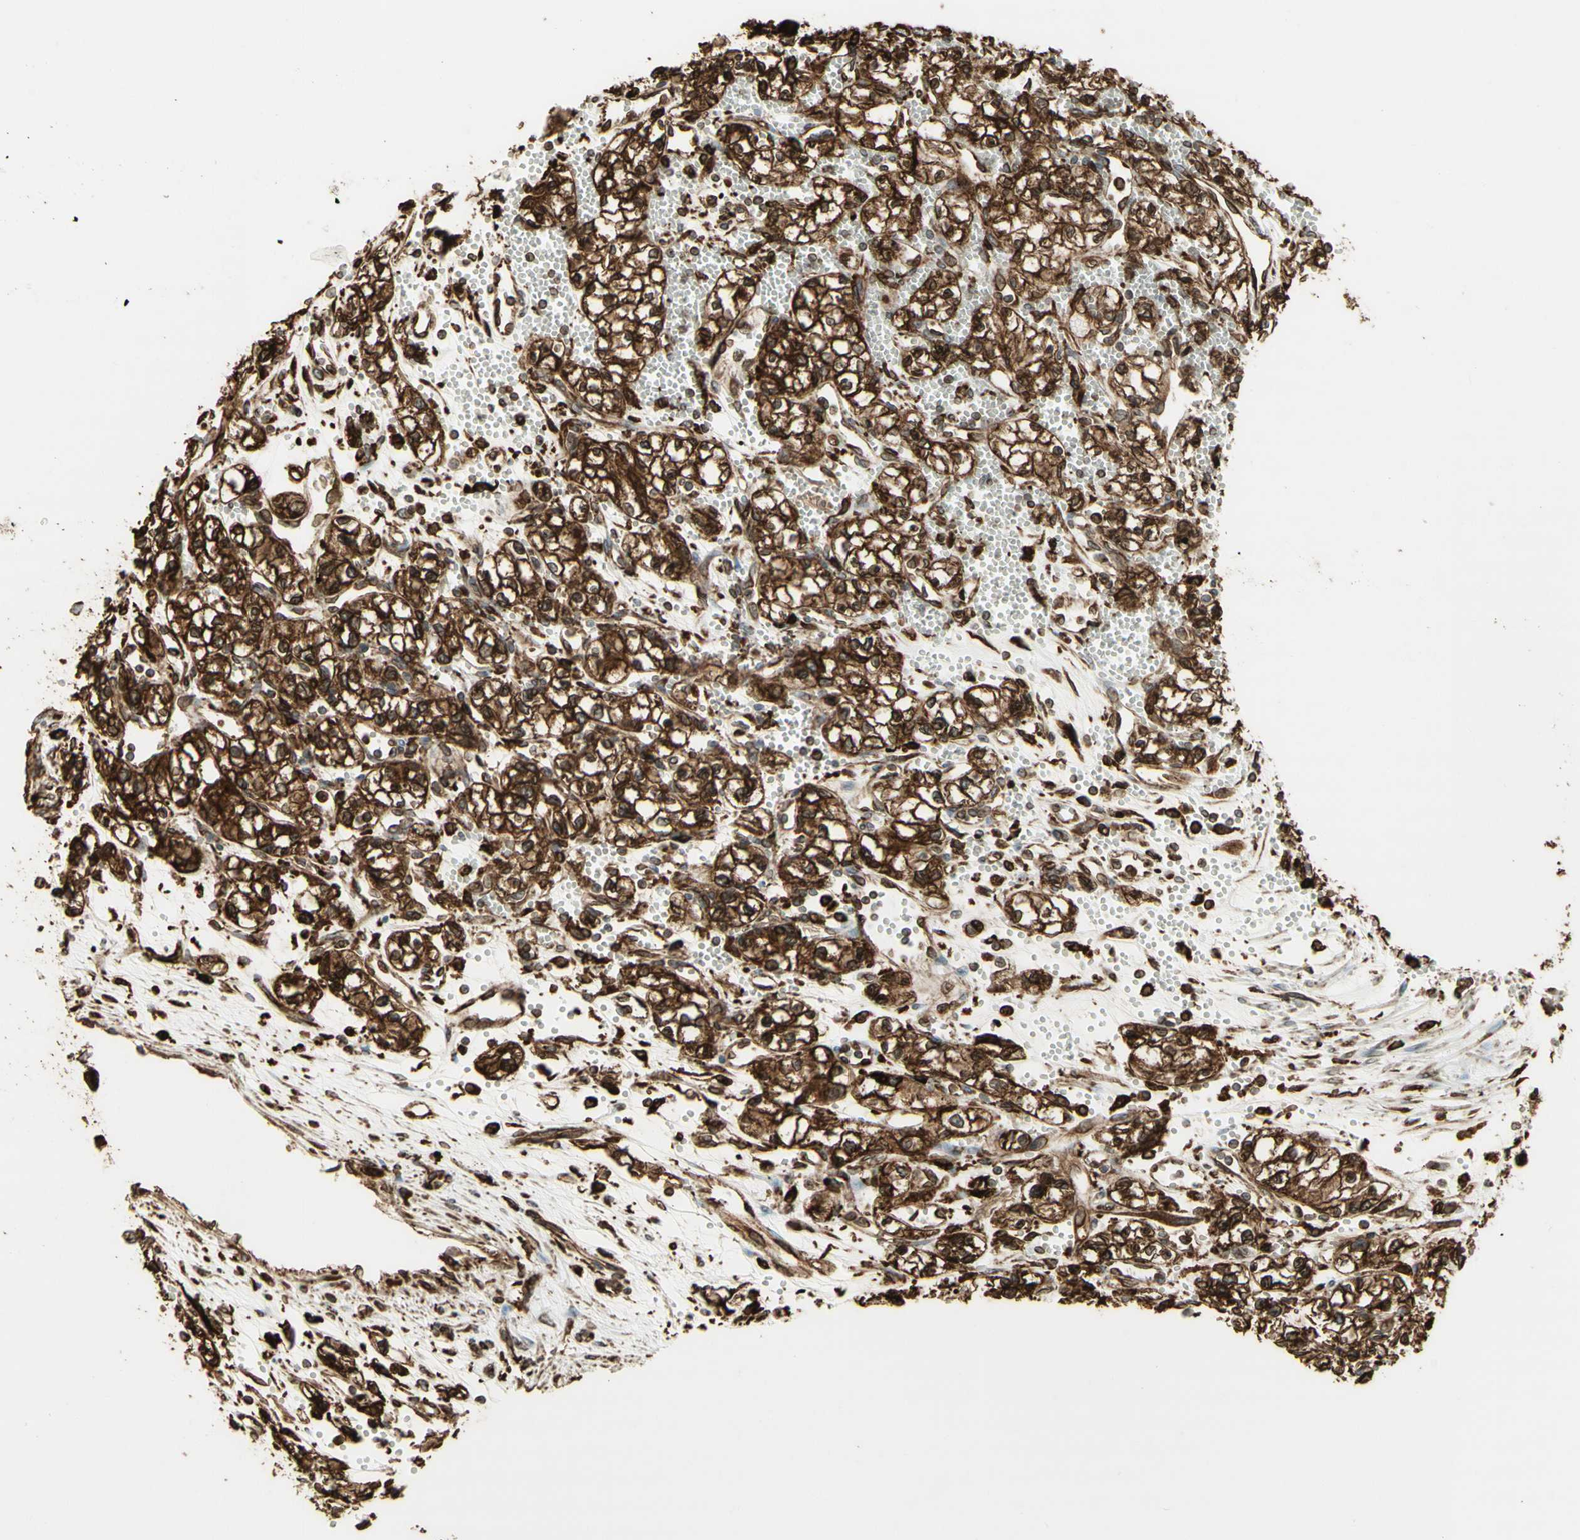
{"staining": {"intensity": "strong", "quantity": ">75%", "location": "cytoplasmic/membranous"}, "tissue": "renal cancer", "cell_type": "Tumor cells", "image_type": "cancer", "snomed": [{"axis": "morphology", "description": "Normal tissue, NOS"}, {"axis": "morphology", "description": "Adenocarcinoma, NOS"}, {"axis": "topography", "description": "Kidney"}], "caption": "Human renal adenocarcinoma stained for a protein (brown) reveals strong cytoplasmic/membranous positive staining in about >75% of tumor cells.", "gene": "CANX", "patient": {"sex": "male", "age": 59}}